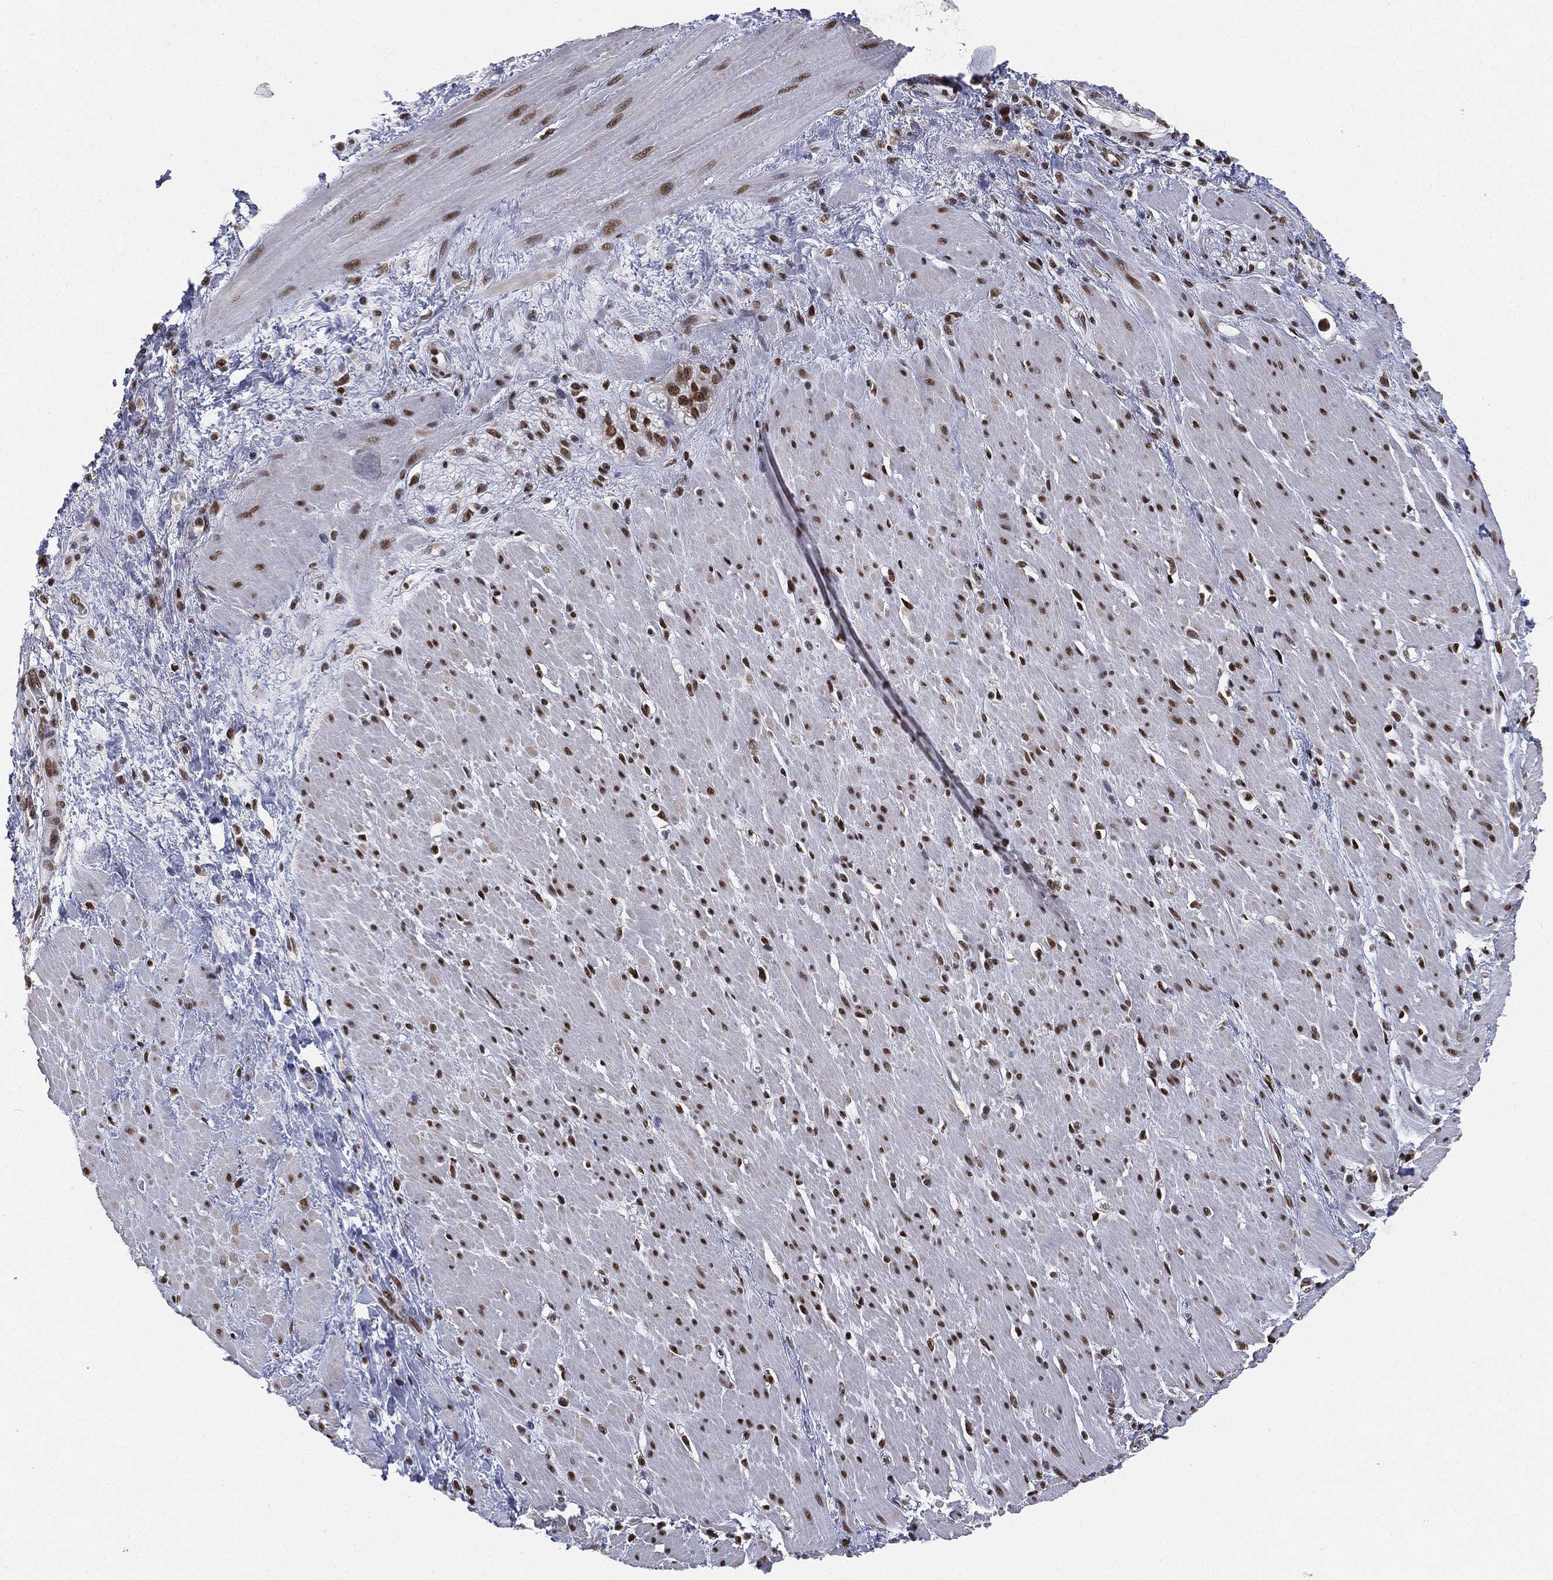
{"staining": {"intensity": "strong", "quantity": ">75%", "location": "nuclear"}, "tissue": "smooth muscle", "cell_type": "Smooth muscle cells", "image_type": "normal", "snomed": [{"axis": "morphology", "description": "Normal tissue, NOS"}, {"axis": "topography", "description": "Soft tissue"}, {"axis": "topography", "description": "Smooth muscle"}], "caption": "Brown immunohistochemical staining in normal smooth muscle exhibits strong nuclear staining in approximately >75% of smooth muscle cells. (DAB IHC, brown staining for protein, blue staining for nuclei).", "gene": "FUBP3", "patient": {"sex": "male", "age": 72}}